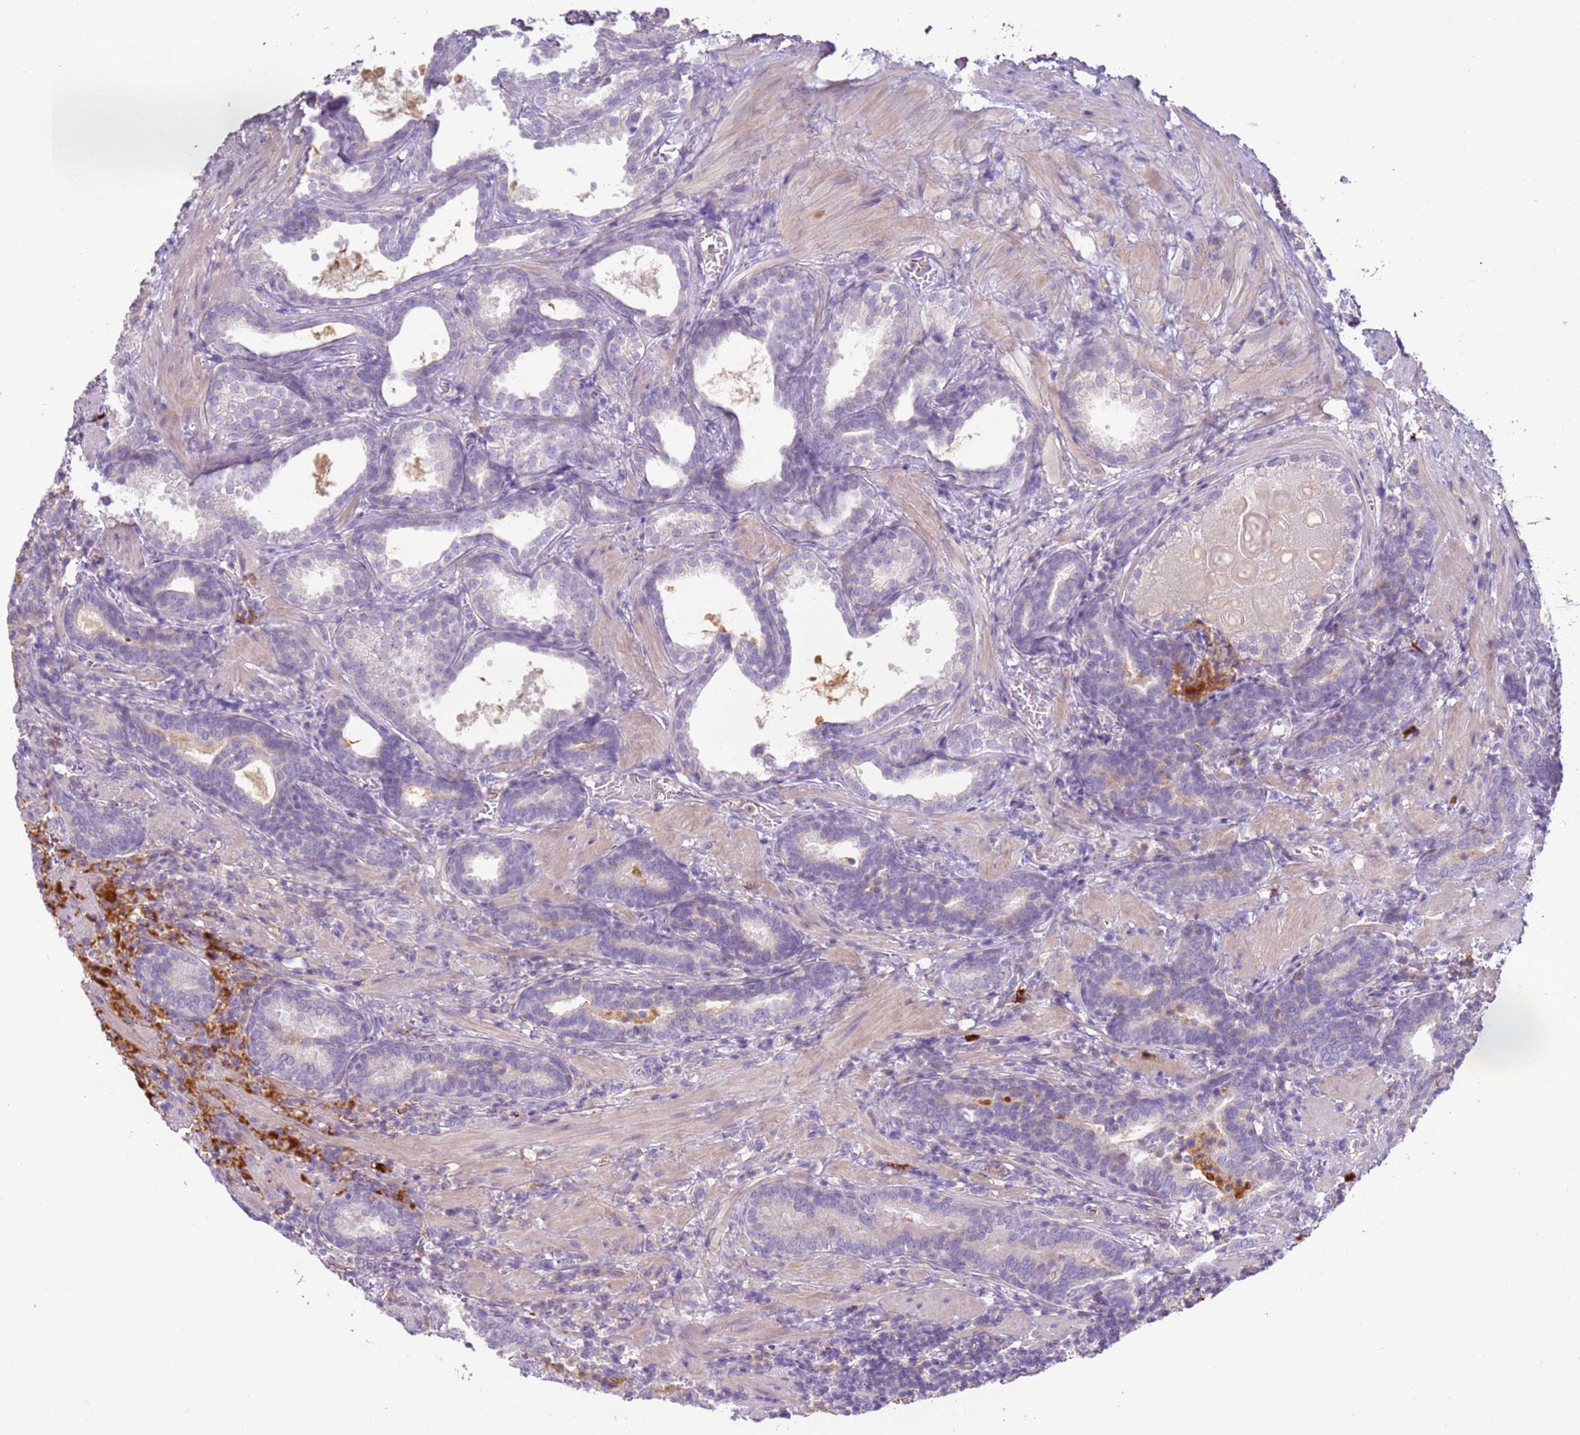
{"staining": {"intensity": "negative", "quantity": "none", "location": "none"}, "tissue": "prostate cancer", "cell_type": "Tumor cells", "image_type": "cancer", "snomed": [{"axis": "morphology", "description": "Adenocarcinoma, High grade"}, {"axis": "topography", "description": "Prostate"}], "caption": "Photomicrograph shows no significant protein expression in tumor cells of prostate cancer.", "gene": "IL2RG", "patient": {"sex": "male", "age": 69}}